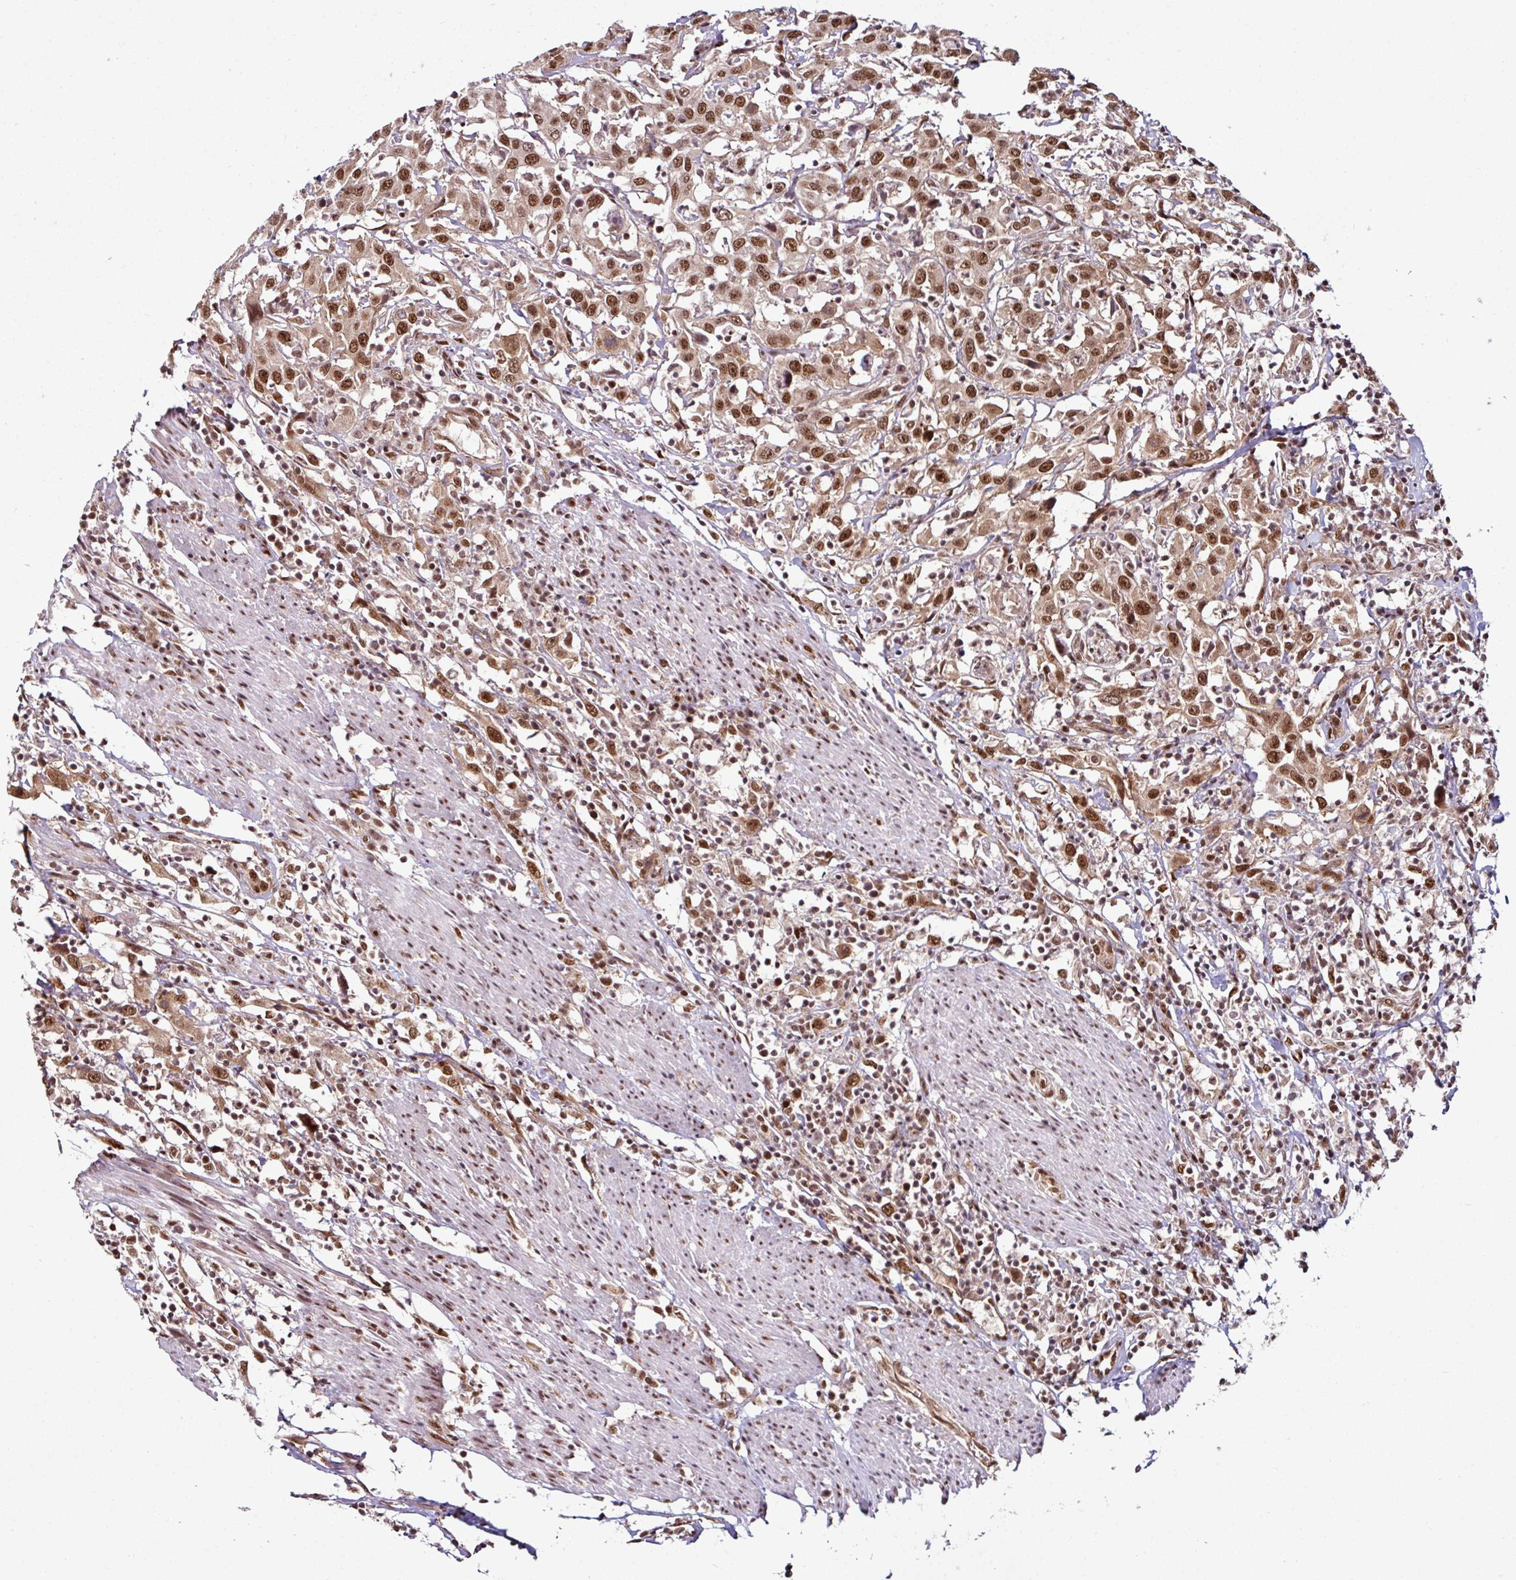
{"staining": {"intensity": "strong", "quantity": ">75%", "location": "nuclear"}, "tissue": "urothelial cancer", "cell_type": "Tumor cells", "image_type": "cancer", "snomed": [{"axis": "morphology", "description": "Urothelial carcinoma, High grade"}, {"axis": "topography", "description": "Urinary bladder"}], "caption": "IHC micrograph of human urothelial carcinoma (high-grade) stained for a protein (brown), which demonstrates high levels of strong nuclear expression in approximately >75% of tumor cells.", "gene": "MORF4L2", "patient": {"sex": "male", "age": 61}}